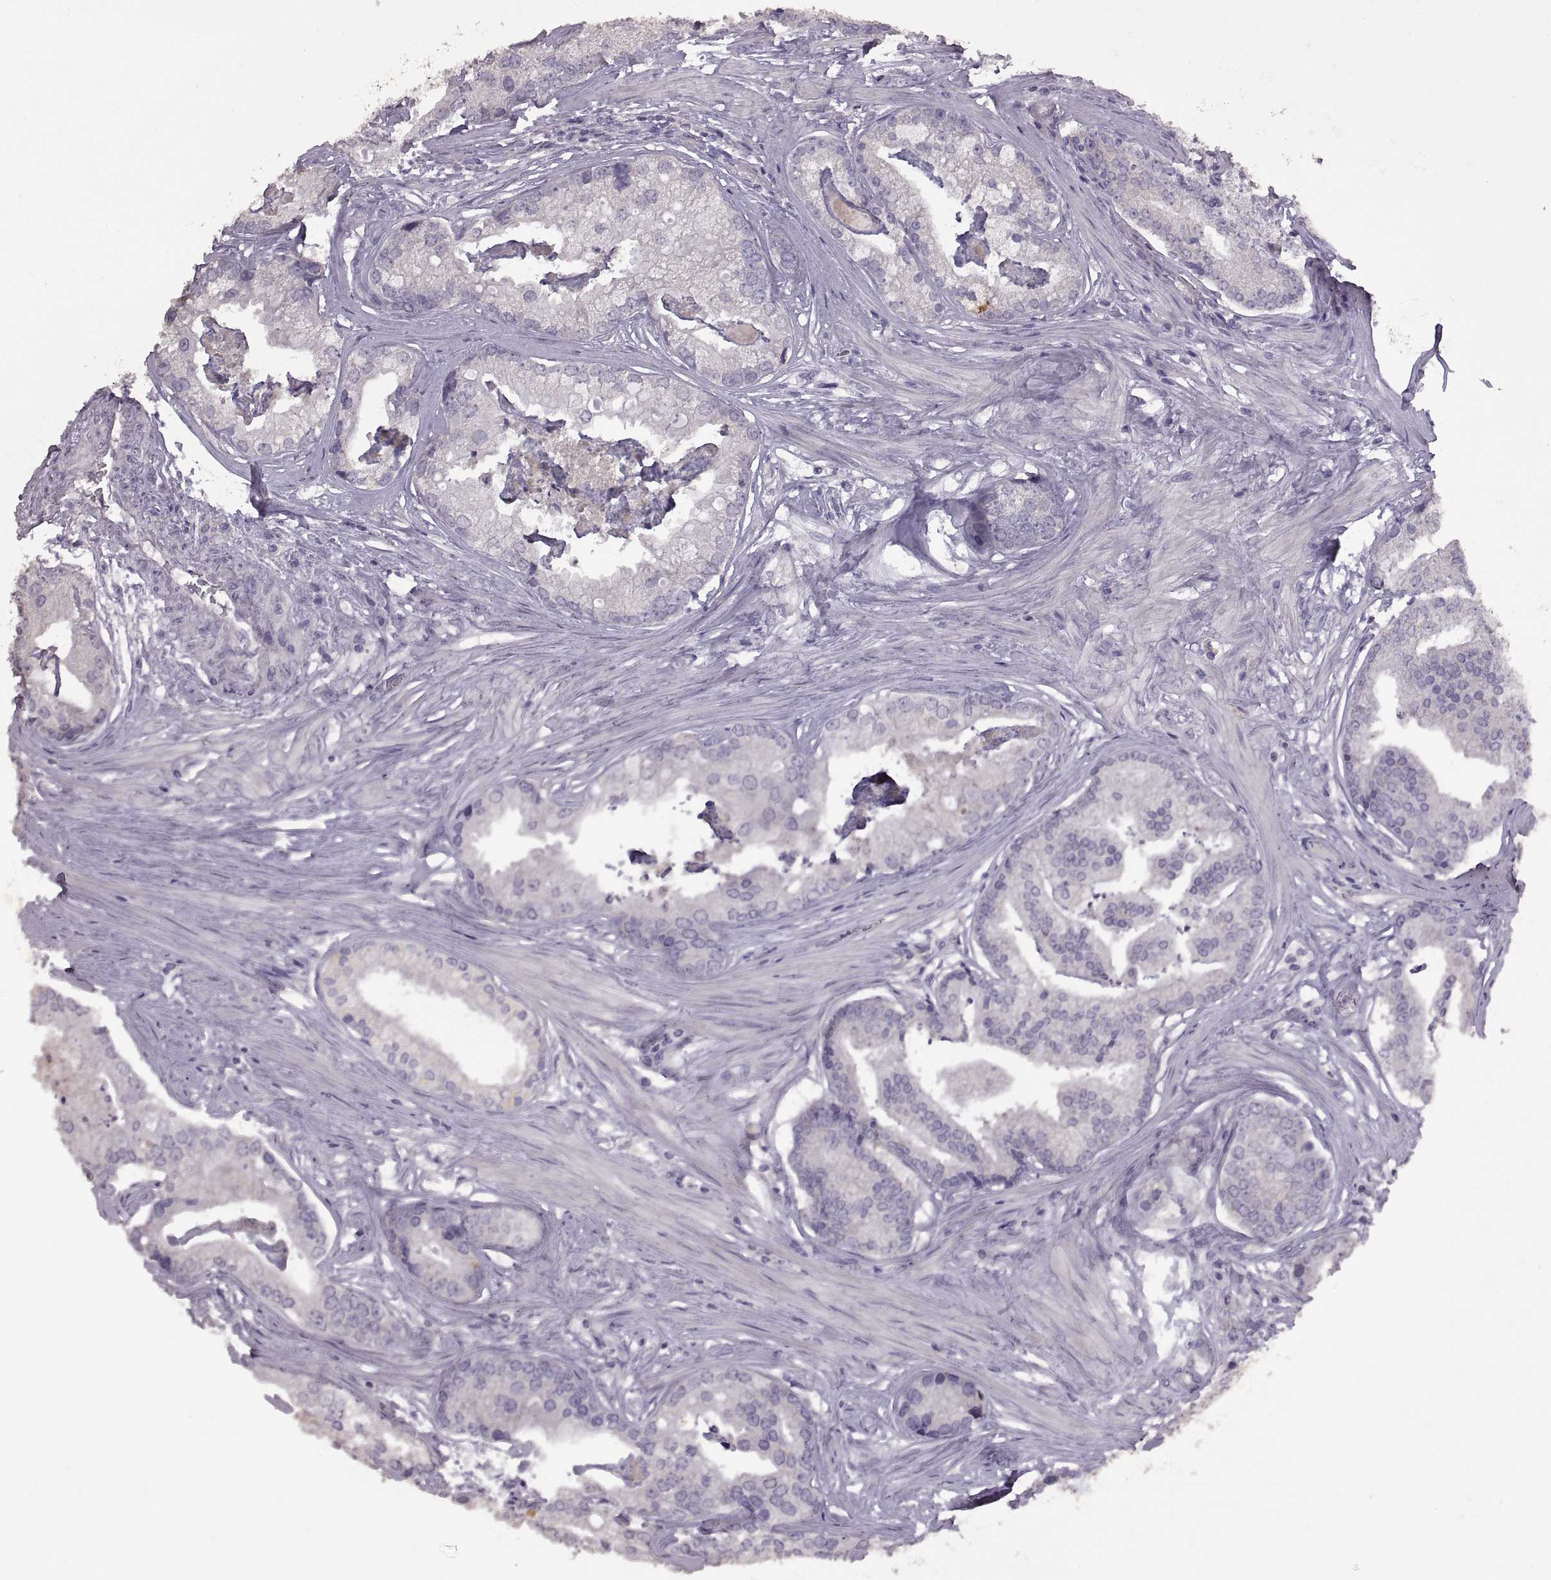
{"staining": {"intensity": "negative", "quantity": "none", "location": "none"}, "tissue": "prostate cancer", "cell_type": "Tumor cells", "image_type": "cancer", "snomed": [{"axis": "morphology", "description": "Adenocarcinoma, NOS"}, {"axis": "topography", "description": "Prostate and seminal vesicle, NOS"}, {"axis": "topography", "description": "Prostate"}], "caption": "Immunohistochemistry micrograph of adenocarcinoma (prostate) stained for a protein (brown), which reveals no expression in tumor cells.", "gene": "DEFB136", "patient": {"sex": "male", "age": 44}}